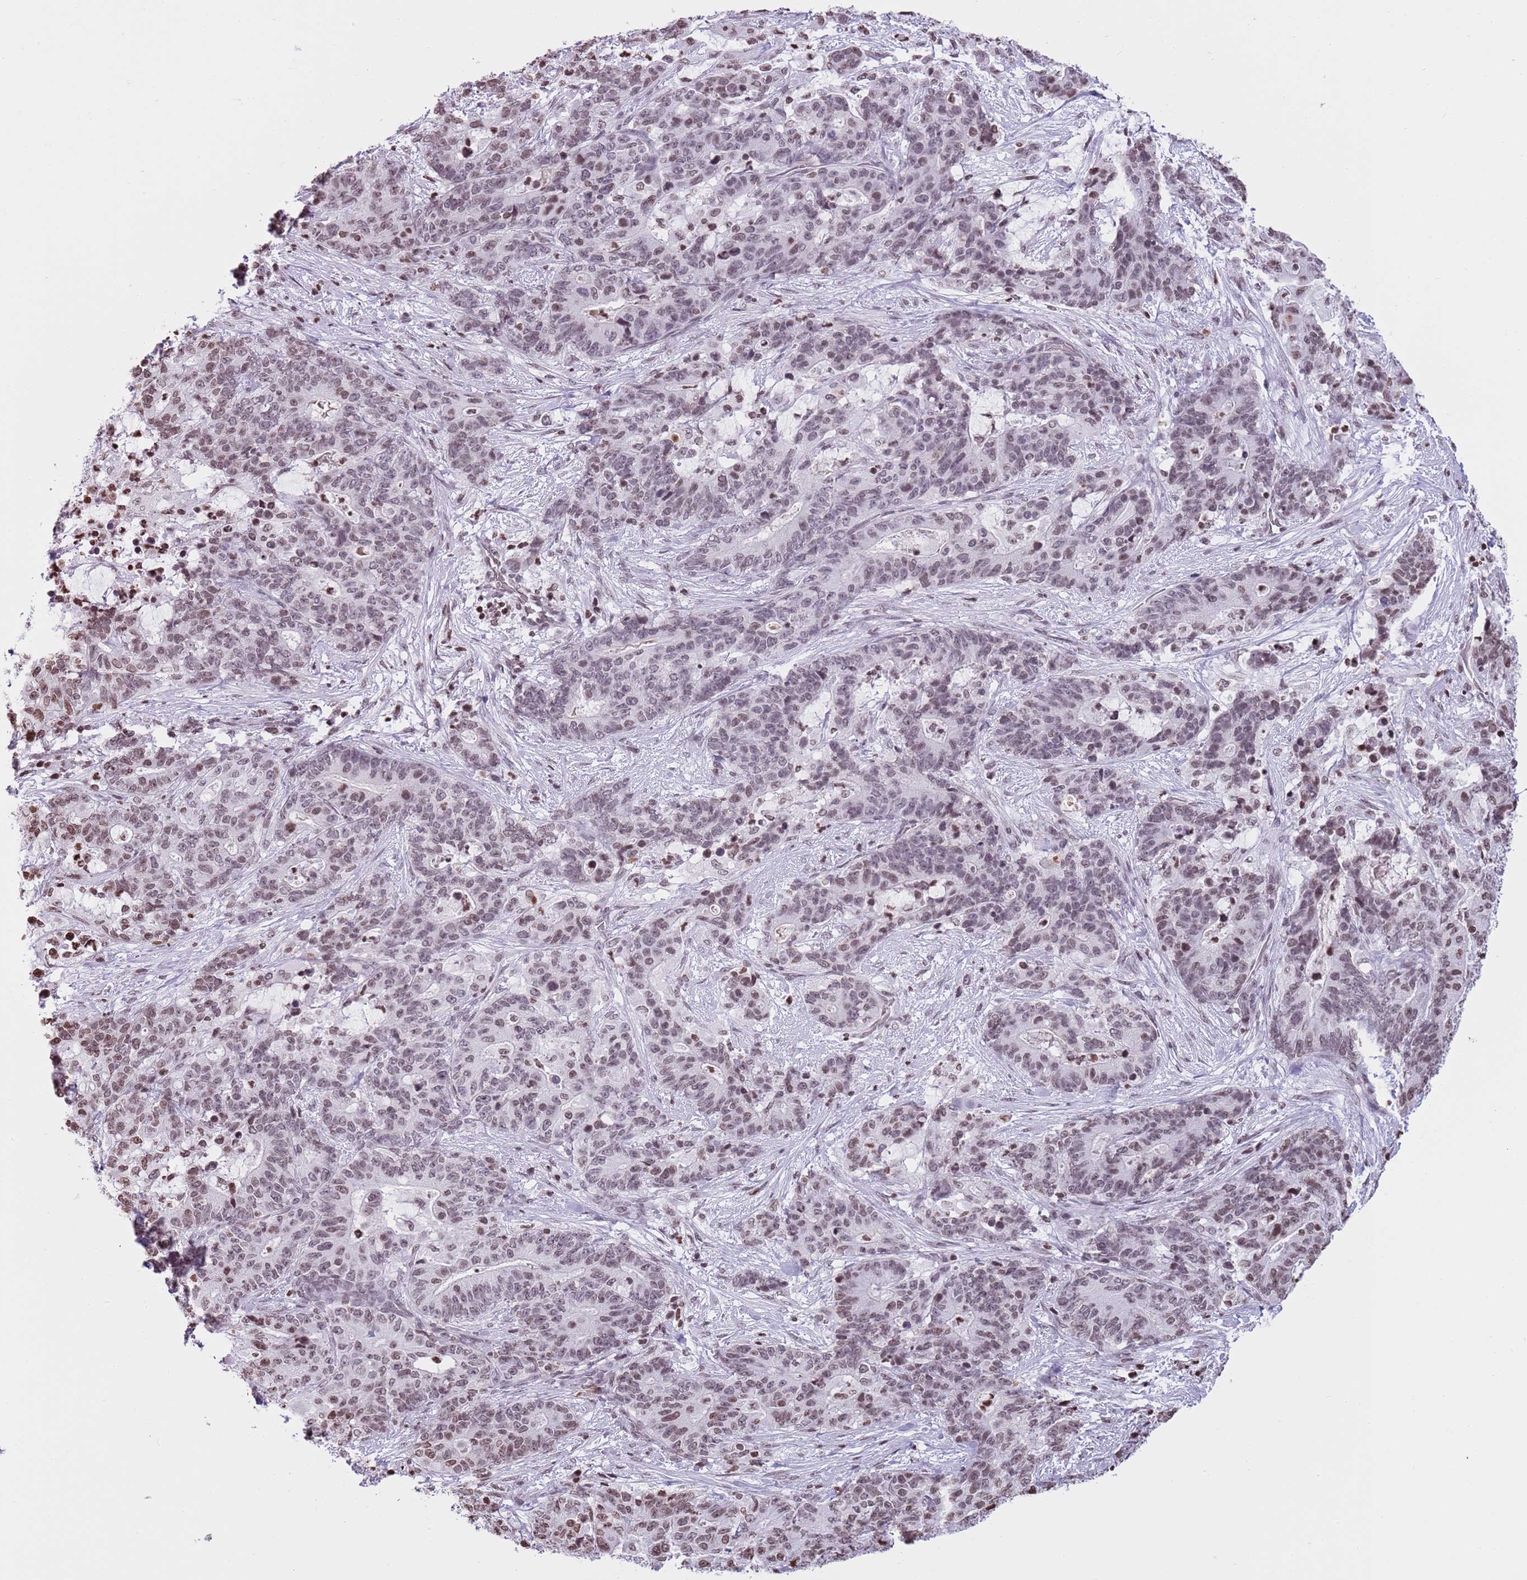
{"staining": {"intensity": "moderate", "quantity": "25%-75%", "location": "nuclear"}, "tissue": "stomach cancer", "cell_type": "Tumor cells", "image_type": "cancer", "snomed": [{"axis": "morphology", "description": "Normal tissue, NOS"}, {"axis": "morphology", "description": "Adenocarcinoma, NOS"}, {"axis": "topography", "description": "Stomach"}], "caption": "Immunohistochemistry photomicrograph of stomach cancer stained for a protein (brown), which reveals medium levels of moderate nuclear expression in about 25%-75% of tumor cells.", "gene": "KPNA3", "patient": {"sex": "female", "age": 64}}